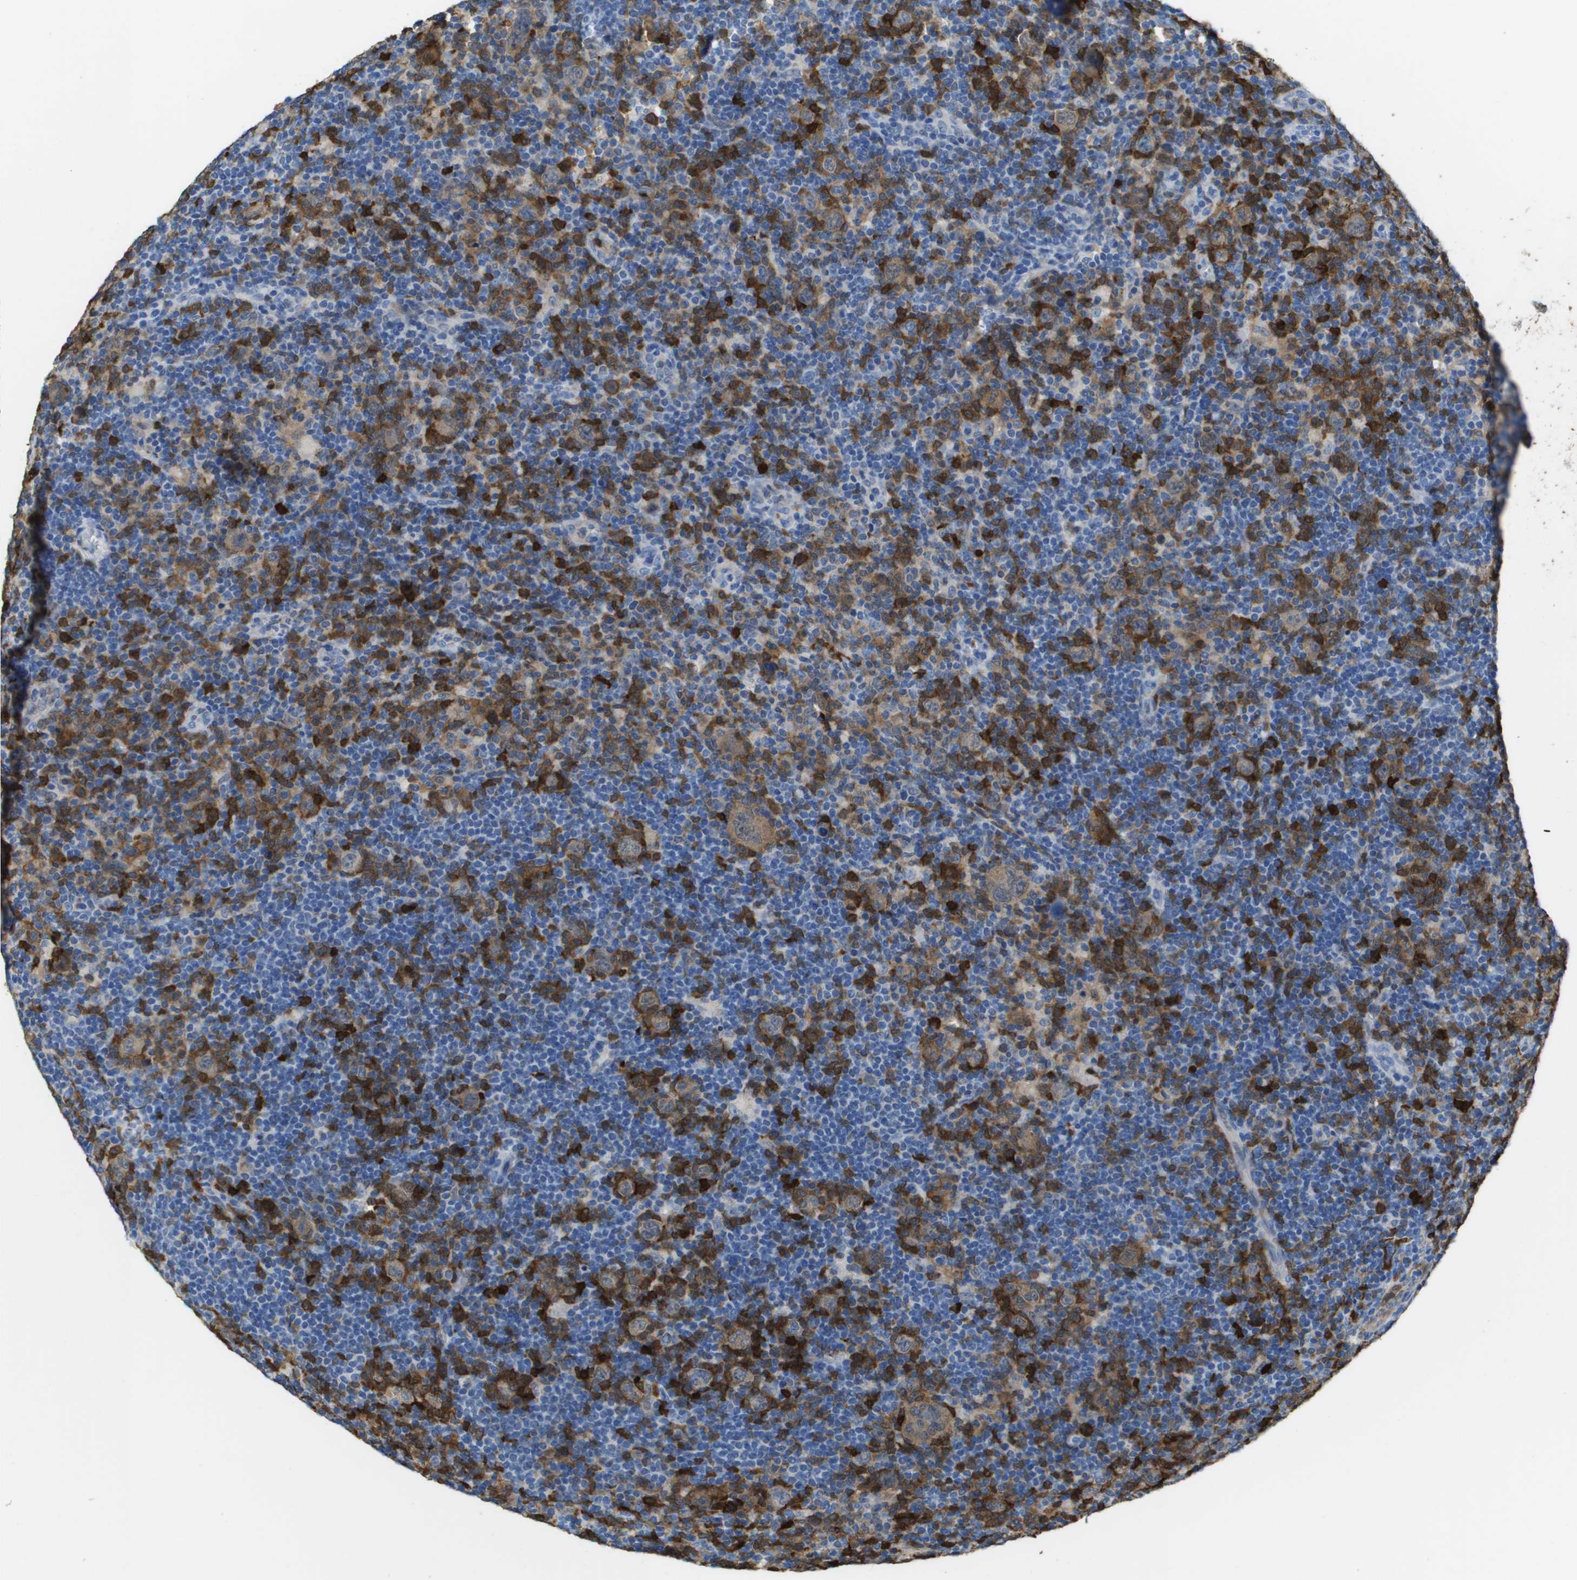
{"staining": {"intensity": "weak", "quantity": ">75%", "location": "cytoplasmic/membranous"}, "tissue": "lymphoma", "cell_type": "Tumor cells", "image_type": "cancer", "snomed": [{"axis": "morphology", "description": "Hodgkin's disease, NOS"}, {"axis": "topography", "description": "Lymph node"}], "caption": "Weak cytoplasmic/membranous protein staining is identified in approximately >75% of tumor cells in Hodgkin's disease.", "gene": "FABP5", "patient": {"sex": "female", "age": 57}}